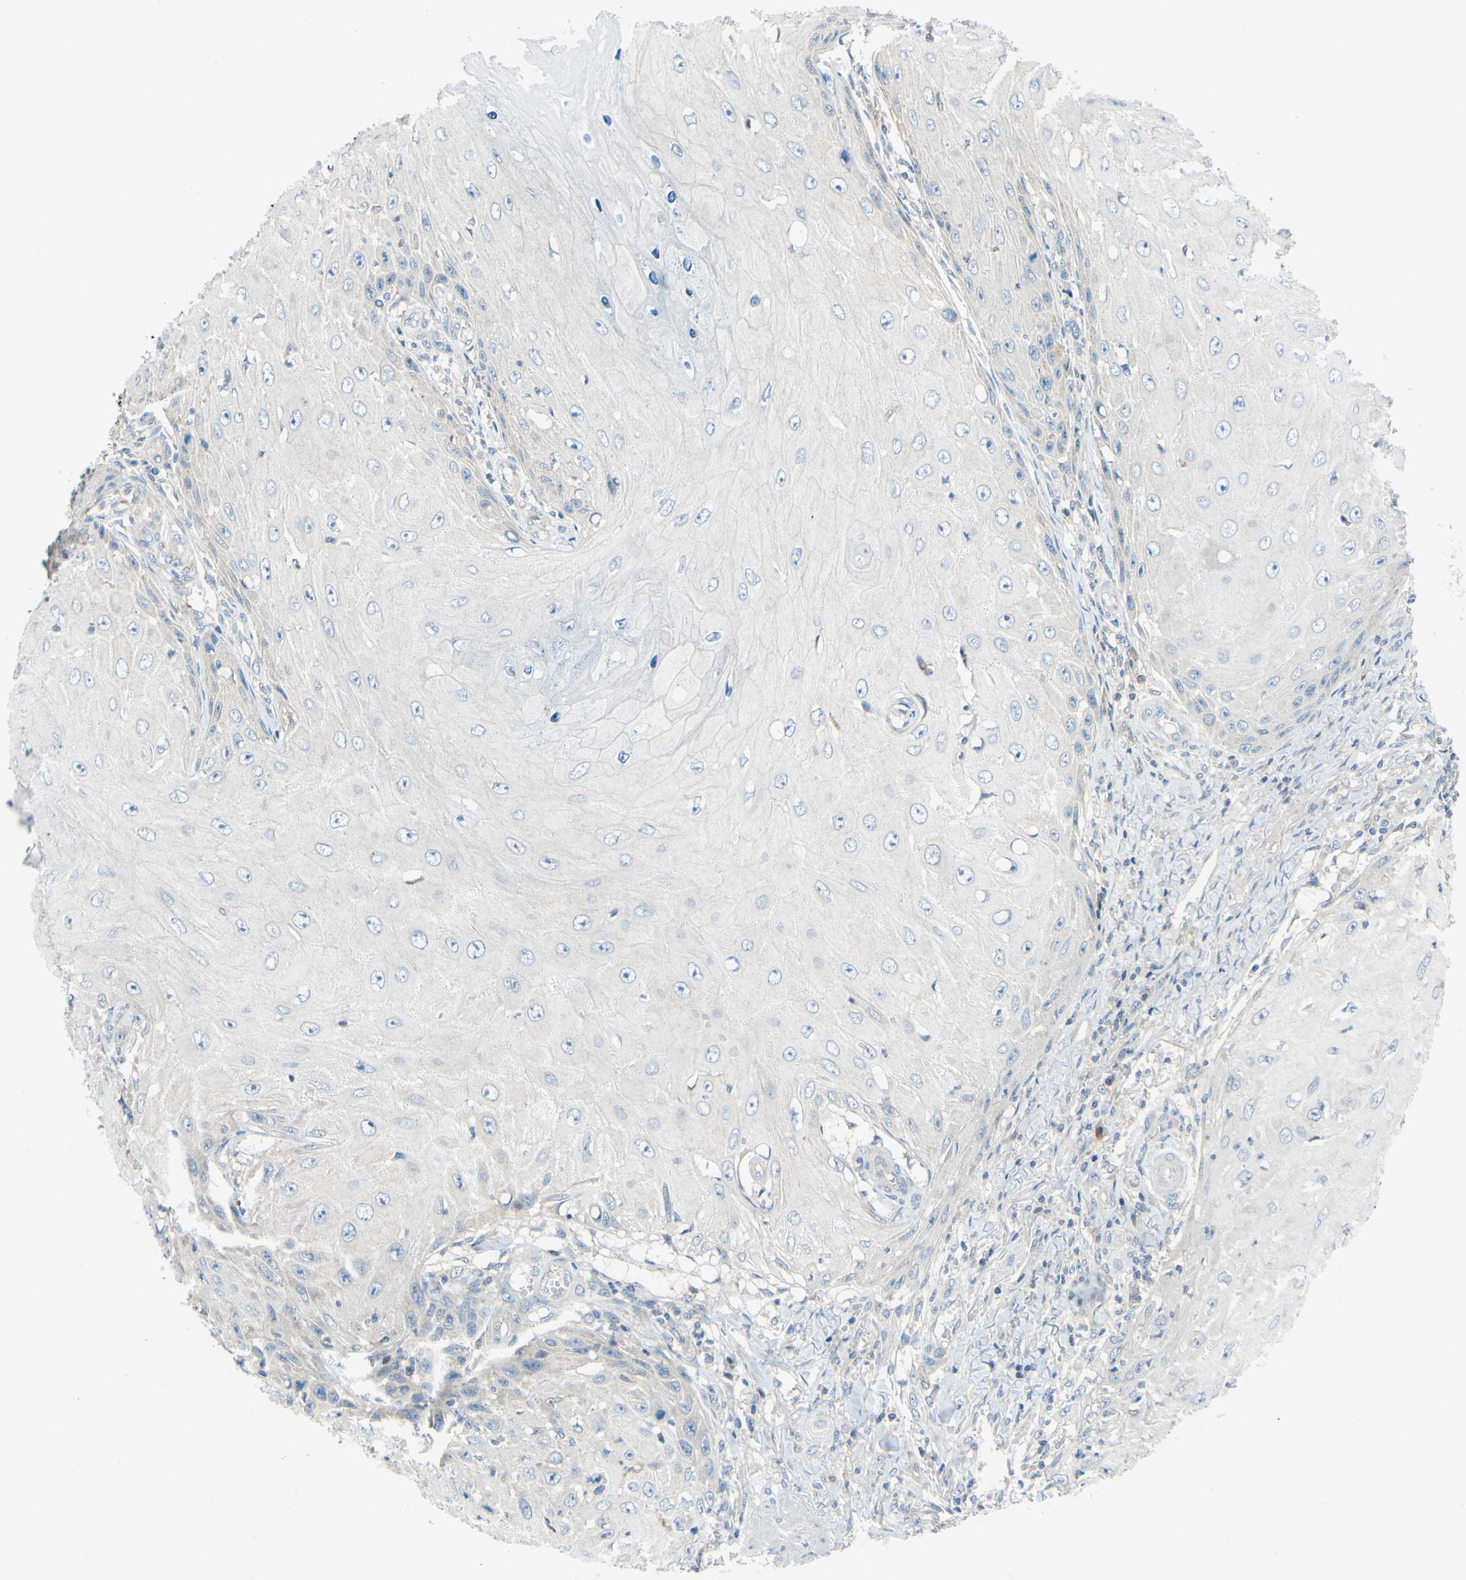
{"staining": {"intensity": "negative", "quantity": "none", "location": "none"}, "tissue": "skin cancer", "cell_type": "Tumor cells", "image_type": "cancer", "snomed": [{"axis": "morphology", "description": "Squamous cell carcinoma, NOS"}, {"axis": "topography", "description": "Skin"}], "caption": "Image shows no protein positivity in tumor cells of squamous cell carcinoma (skin) tissue.", "gene": "MAPK9", "patient": {"sex": "female", "age": 73}}